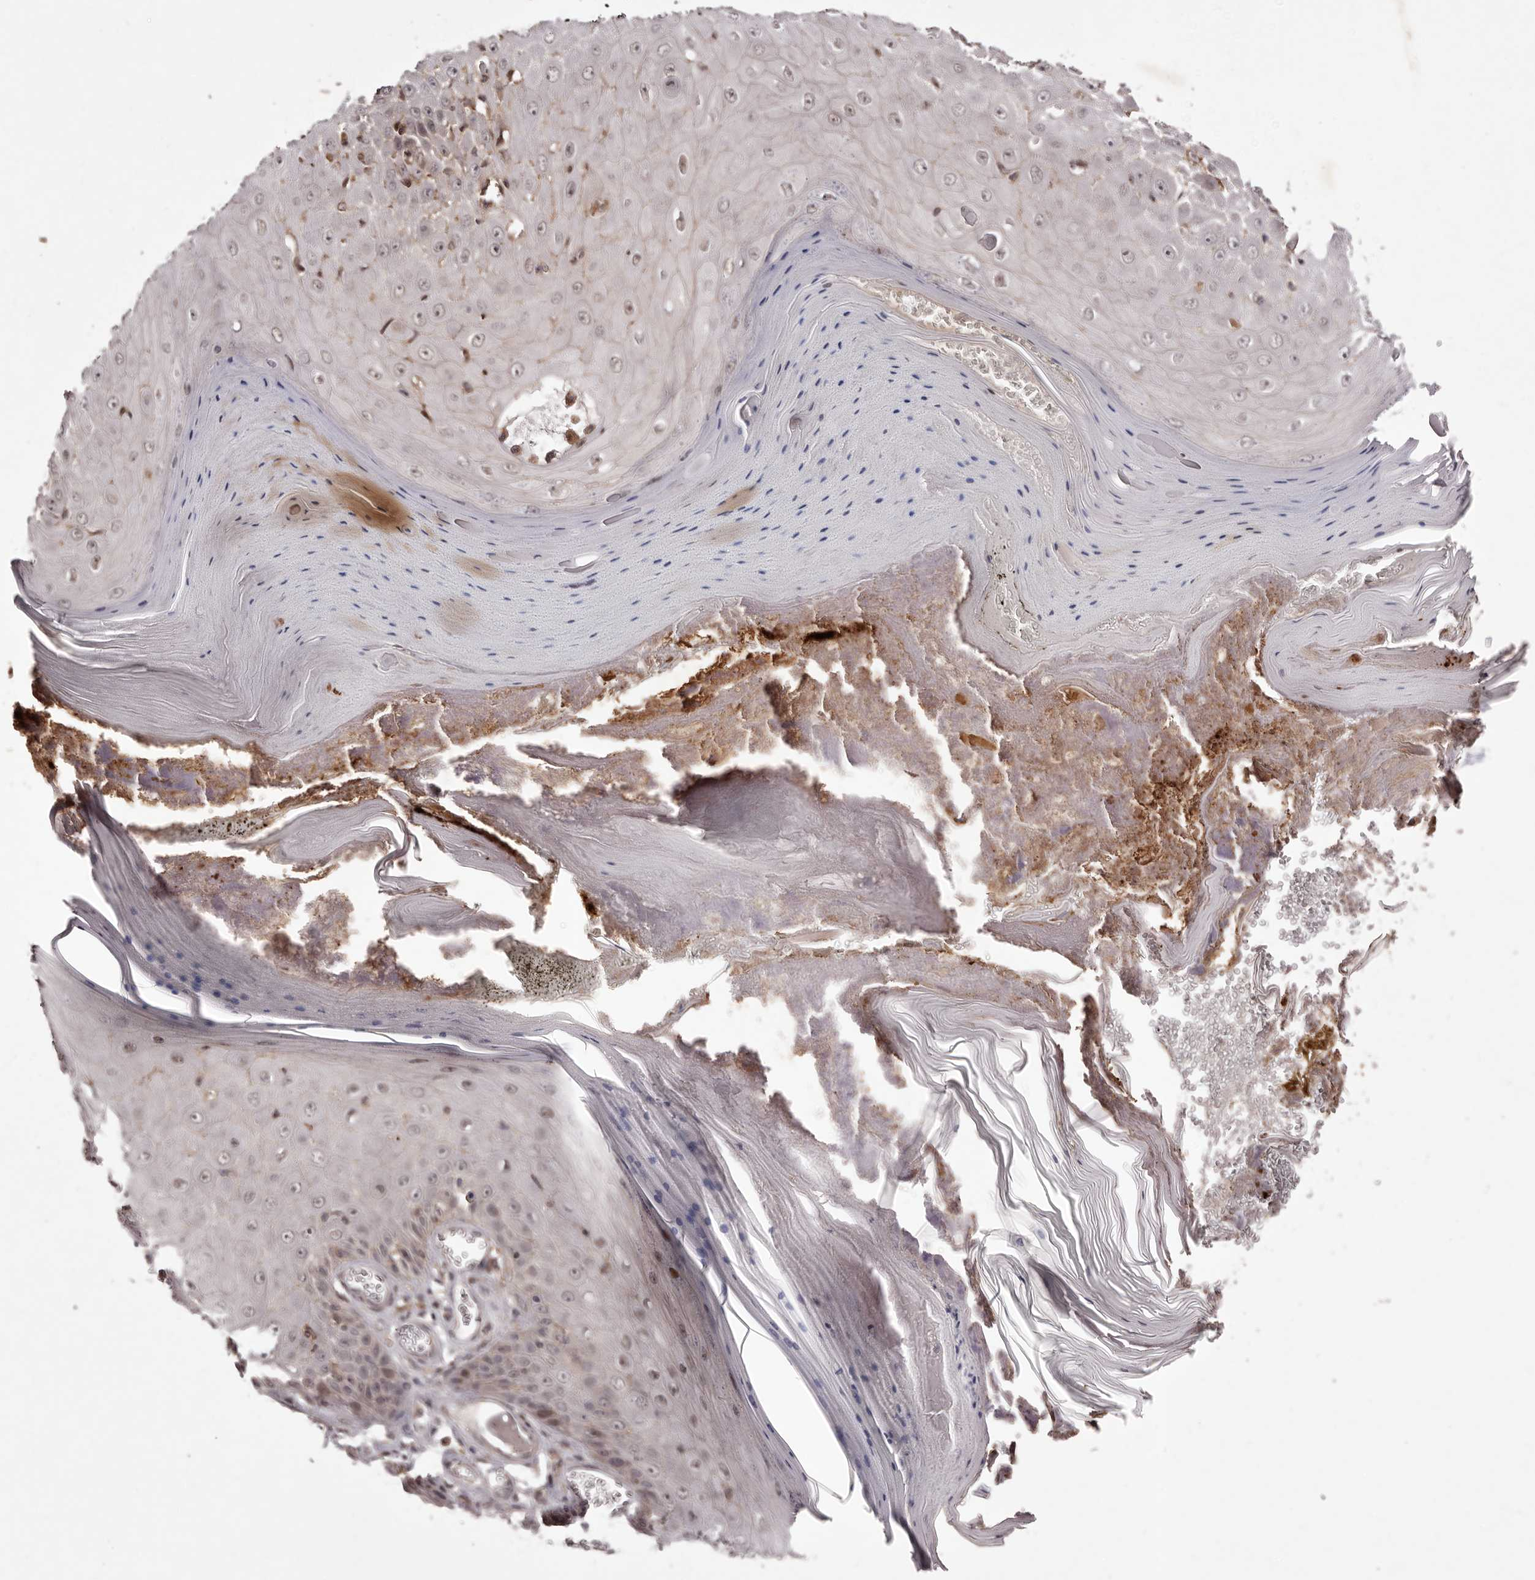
{"staining": {"intensity": "weak", "quantity": "25%-75%", "location": "nuclear"}, "tissue": "skin cancer", "cell_type": "Tumor cells", "image_type": "cancer", "snomed": [{"axis": "morphology", "description": "Squamous cell carcinoma, NOS"}, {"axis": "topography", "description": "Skin"}], "caption": "A low amount of weak nuclear positivity is present in about 25%-75% of tumor cells in squamous cell carcinoma (skin) tissue. The protein is stained brown, and the nuclei are stained in blue (DAB (3,3'-diaminobenzidine) IHC with brightfield microscopy, high magnification).", "gene": "FBXO5", "patient": {"sex": "female", "age": 73}}